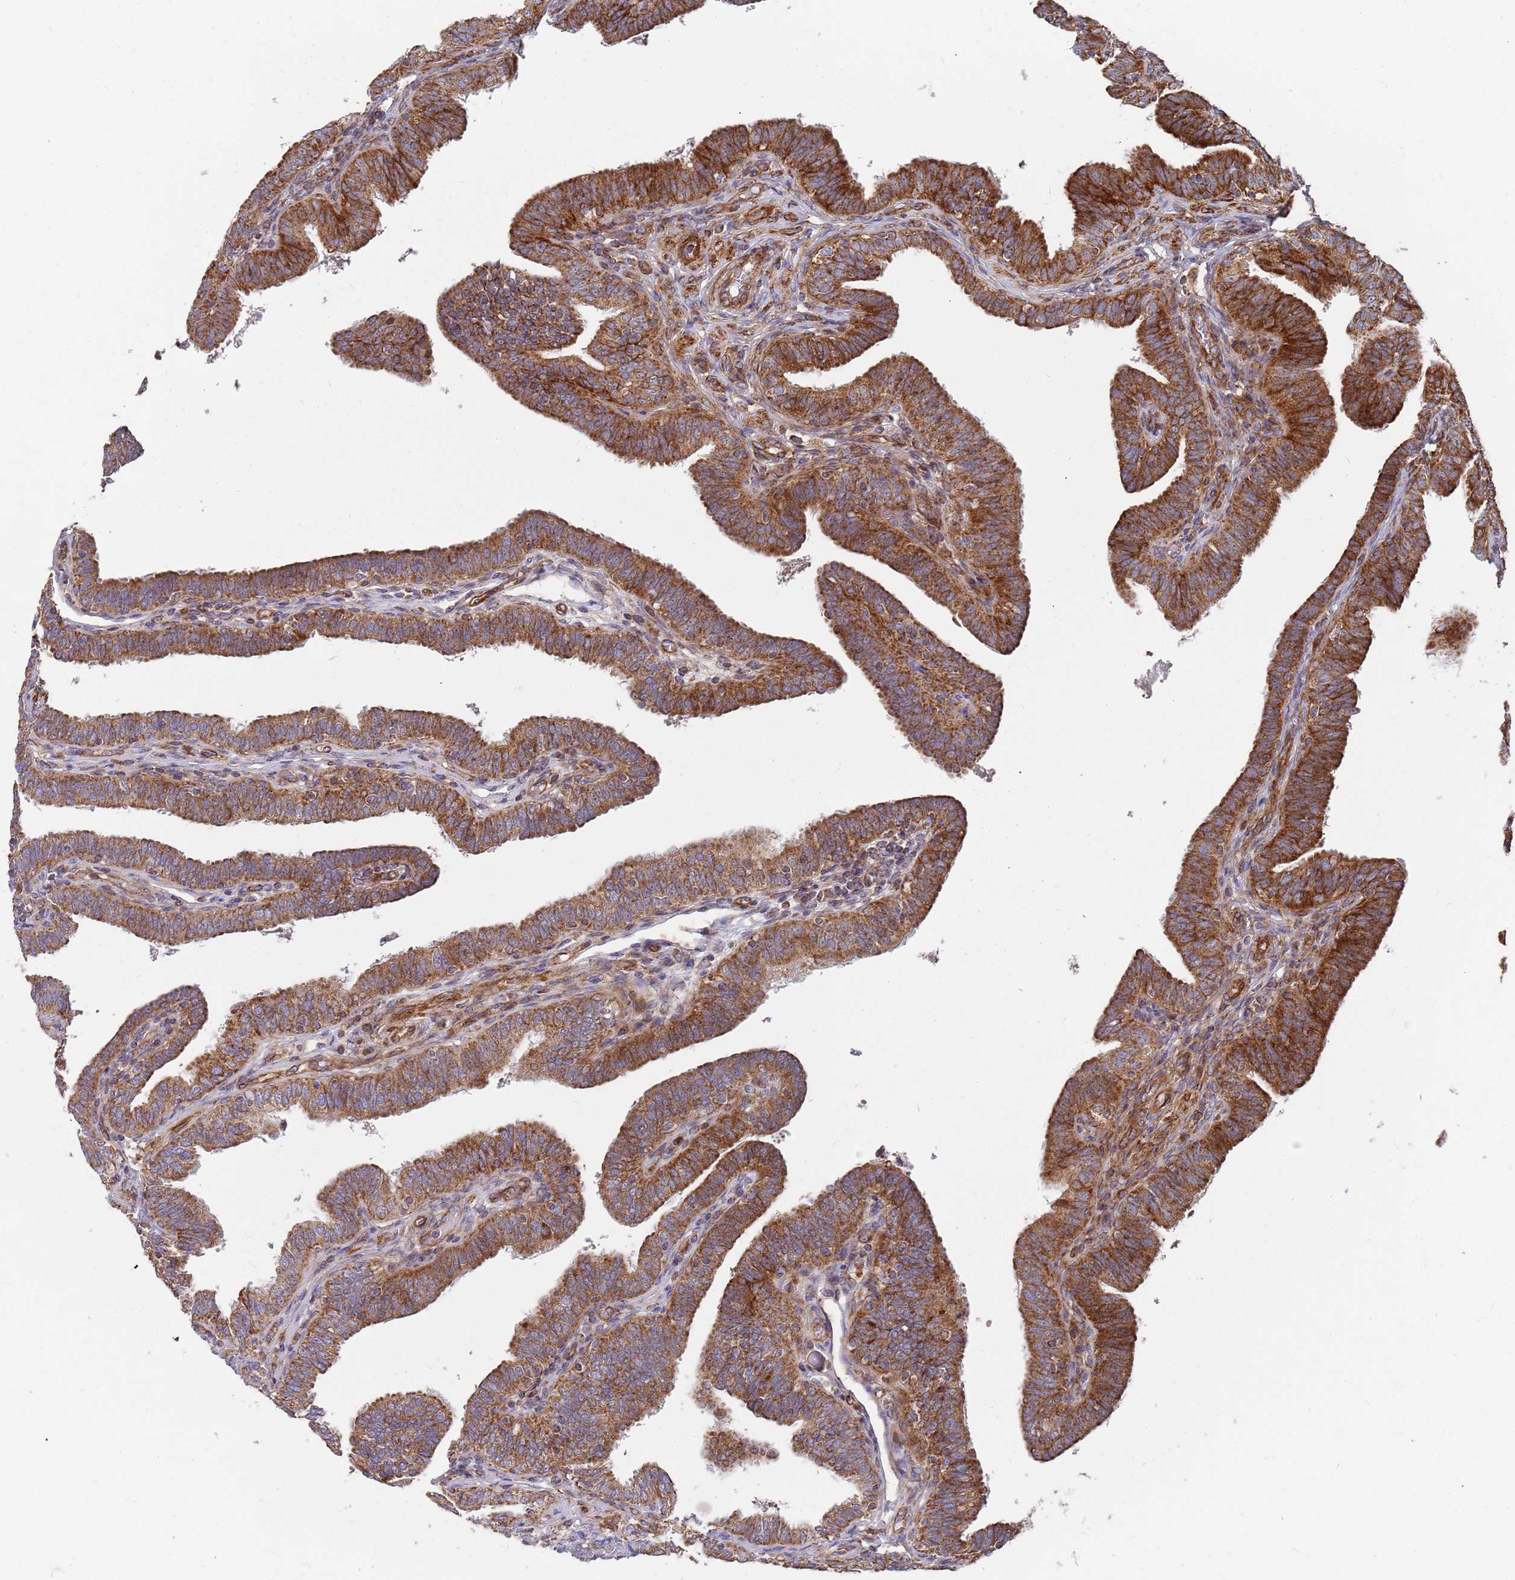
{"staining": {"intensity": "strong", "quantity": ">75%", "location": "cytoplasmic/membranous"}, "tissue": "fallopian tube", "cell_type": "Glandular cells", "image_type": "normal", "snomed": [{"axis": "morphology", "description": "Normal tissue, NOS"}, {"axis": "topography", "description": "Fallopian tube"}], "caption": "Fallopian tube stained with IHC displays strong cytoplasmic/membranous expression in approximately >75% of glandular cells.", "gene": "WDFY3", "patient": {"sex": "female", "age": 39}}